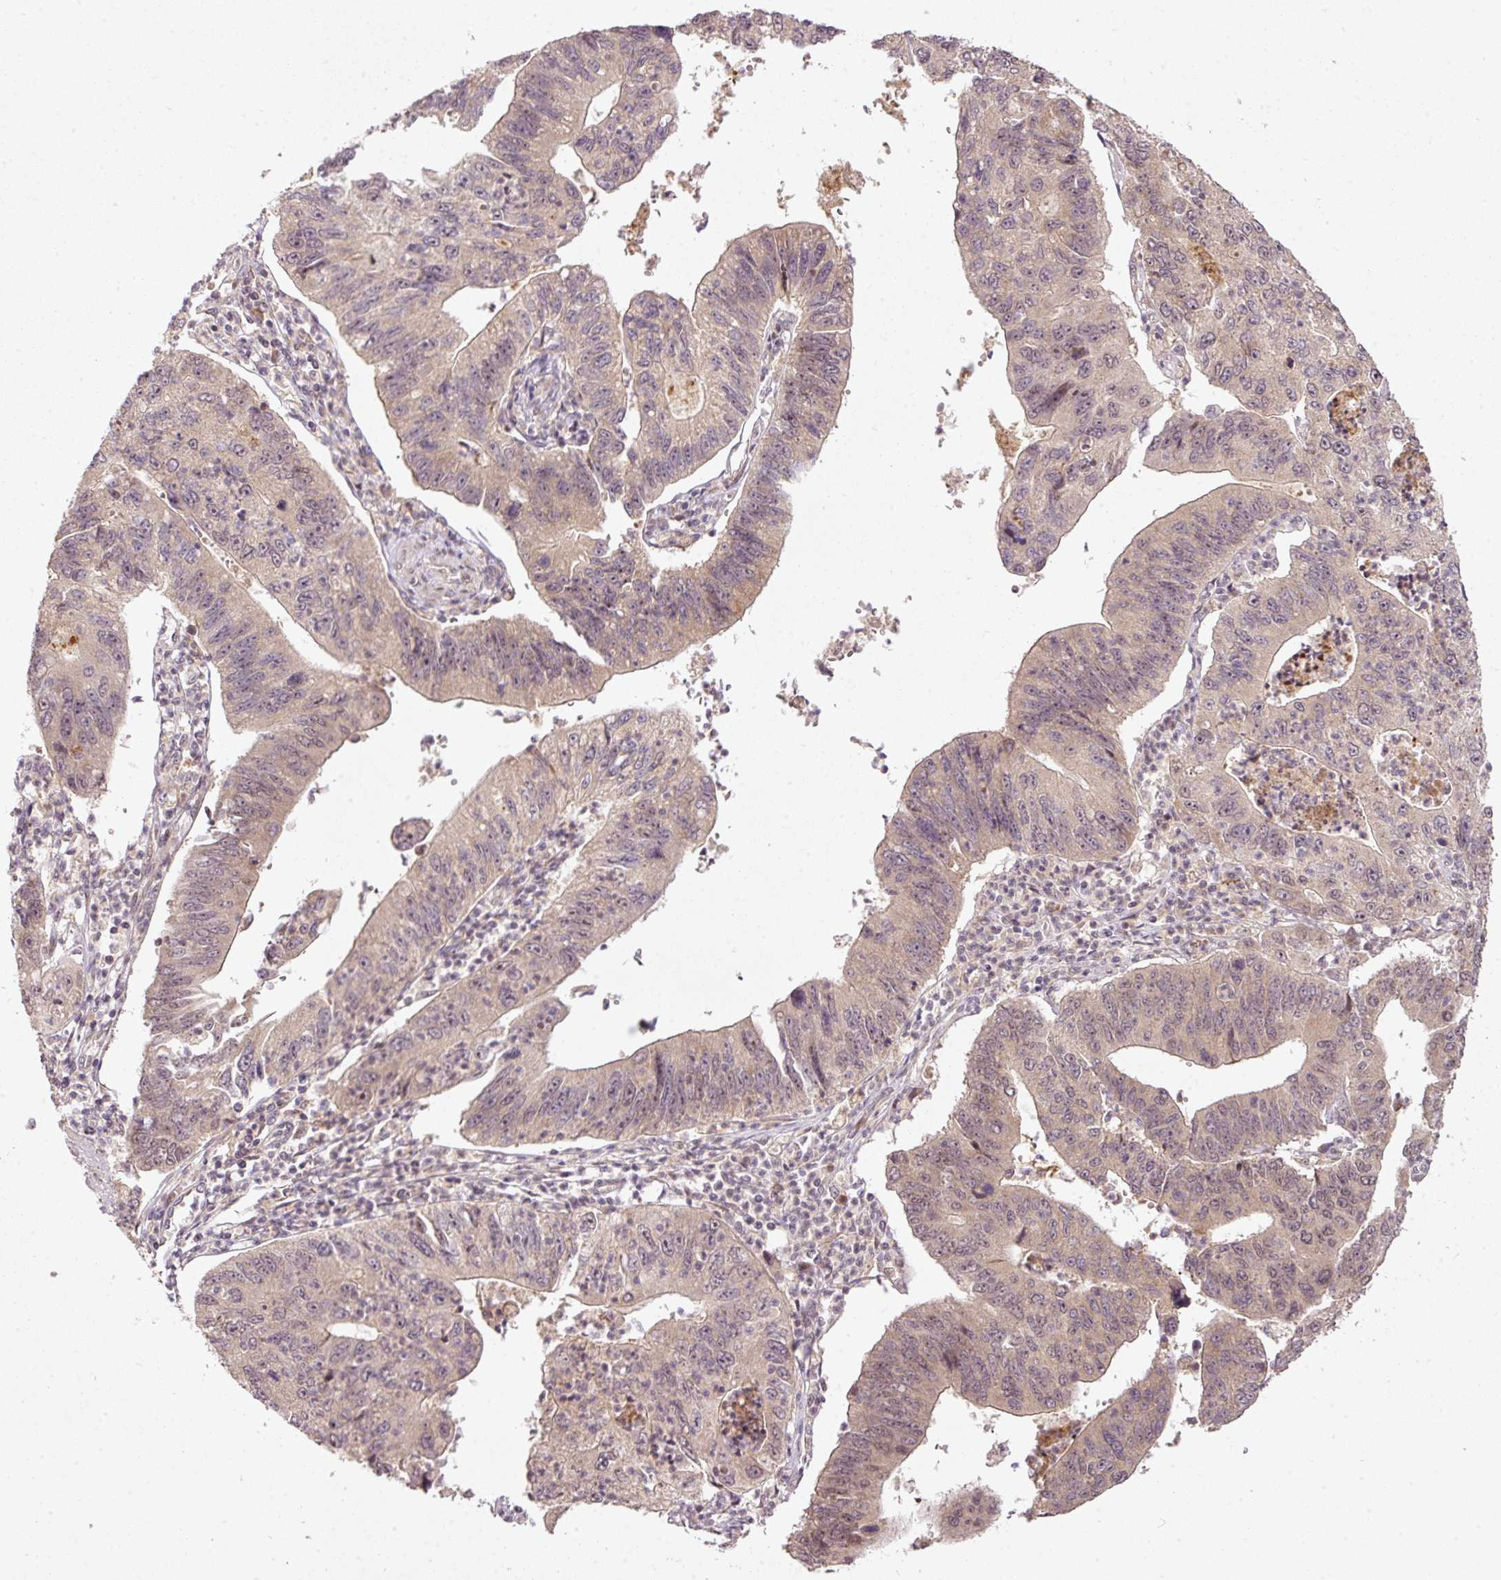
{"staining": {"intensity": "weak", "quantity": ">75%", "location": "cytoplasmic/membranous,nuclear"}, "tissue": "stomach cancer", "cell_type": "Tumor cells", "image_type": "cancer", "snomed": [{"axis": "morphology", "description": "Adenocarcinoma, NOS"}, {"axis": "topography", "description": "Stomach"}], "caption": "IHC (DAB (3,3'-diaminobenzidine)) staining of human adenocarcinoma (stomach) displays weak cytoplasmic/membranous and nuclear protein staining in about >75% of tumor cells.", "gene": "PCDHB1", "patient": {"sex": "male", "age": 59}}